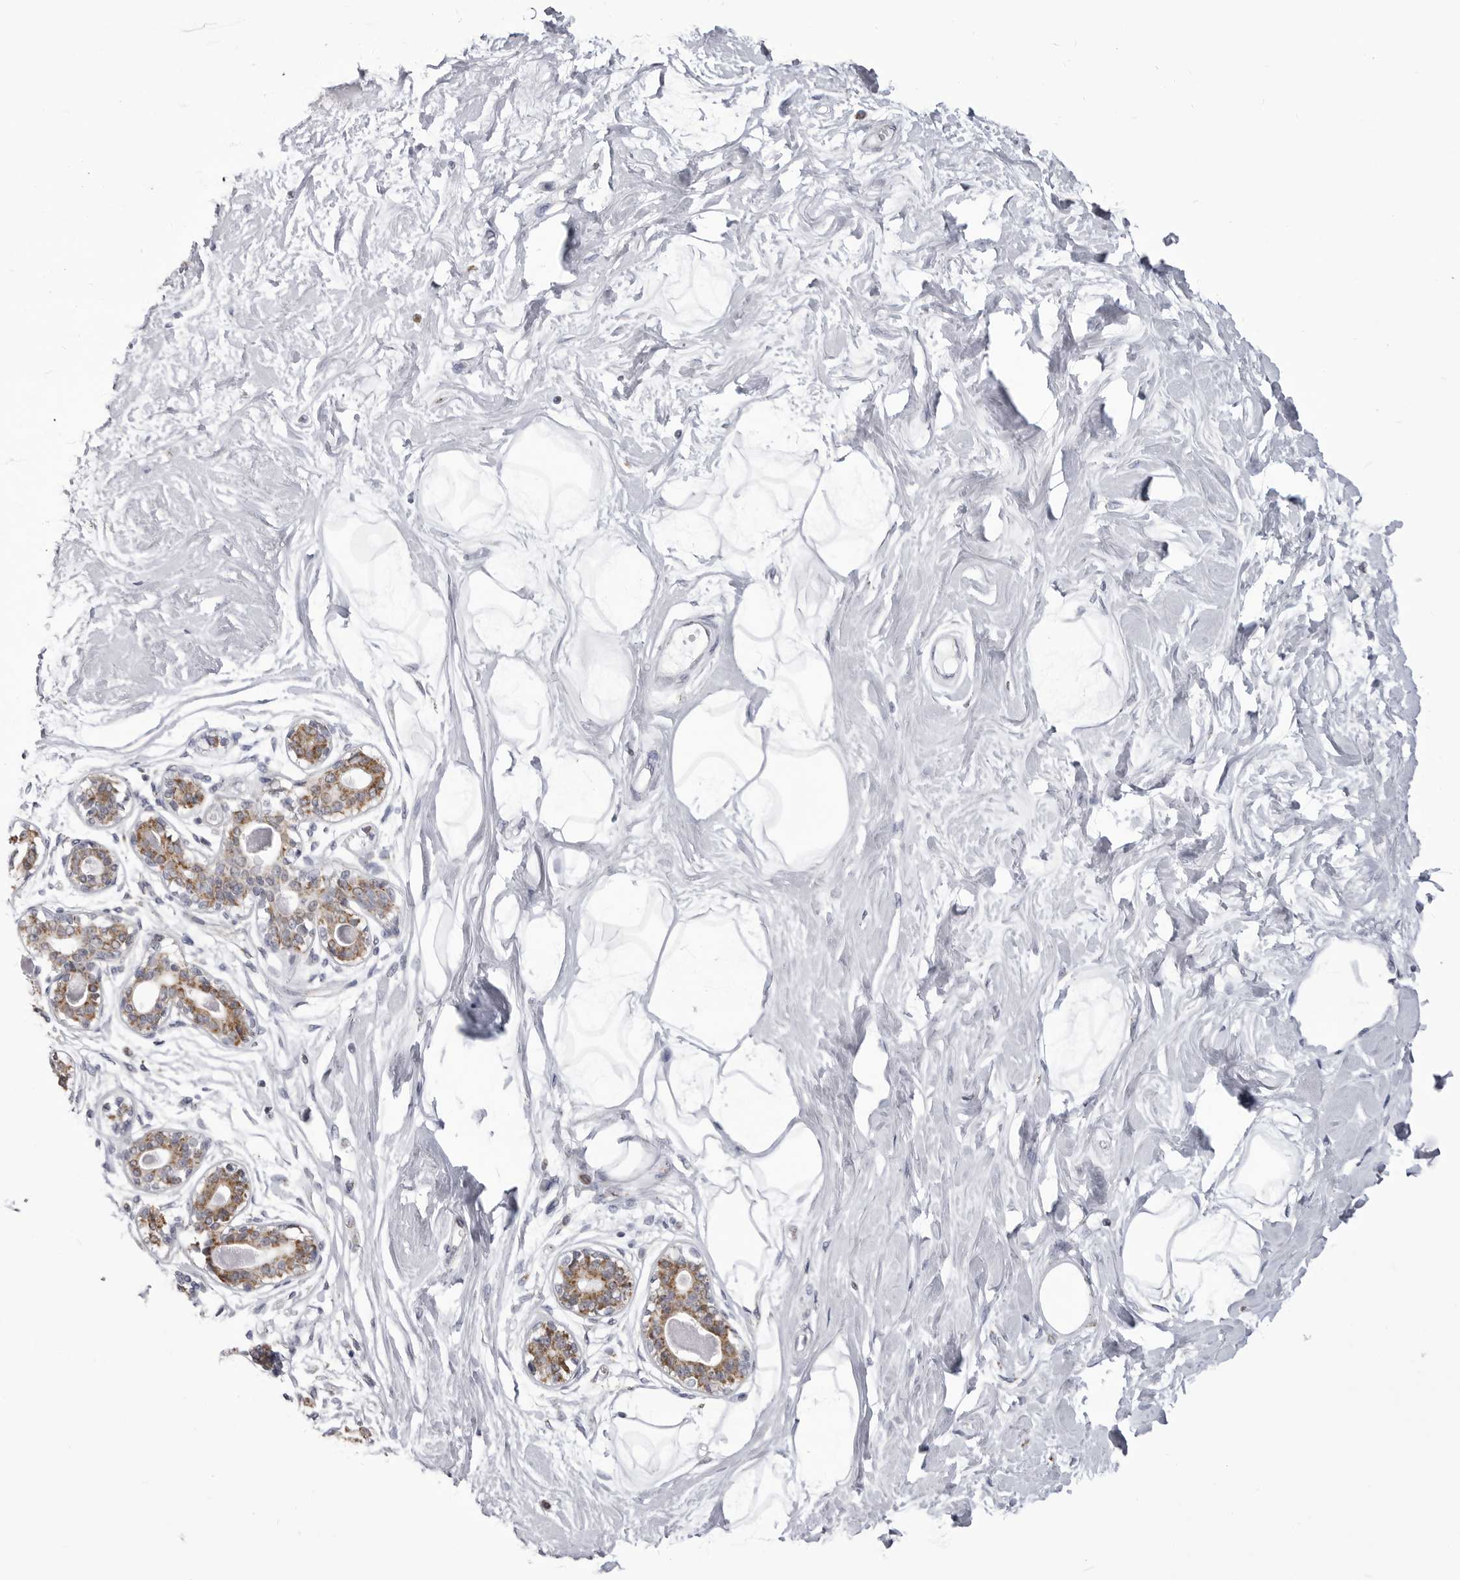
{"staining": {"intensity": "negative", "quantity": "none", "location": "none"}, "tissue": "breast", "cell_type": "Adipocytes", "image_type": "normal", "snomed": [{"axis": "morphology", "description": "Normal tissue, NOS"}, {"axis": "topography", "description": "Breast"}], "caption": "IHC of benign human breast exhibits no expression in adipocytes. Nuclei are stained in blue.", "gene": "FH", "patient": {"sex": "female", "age": 45}}